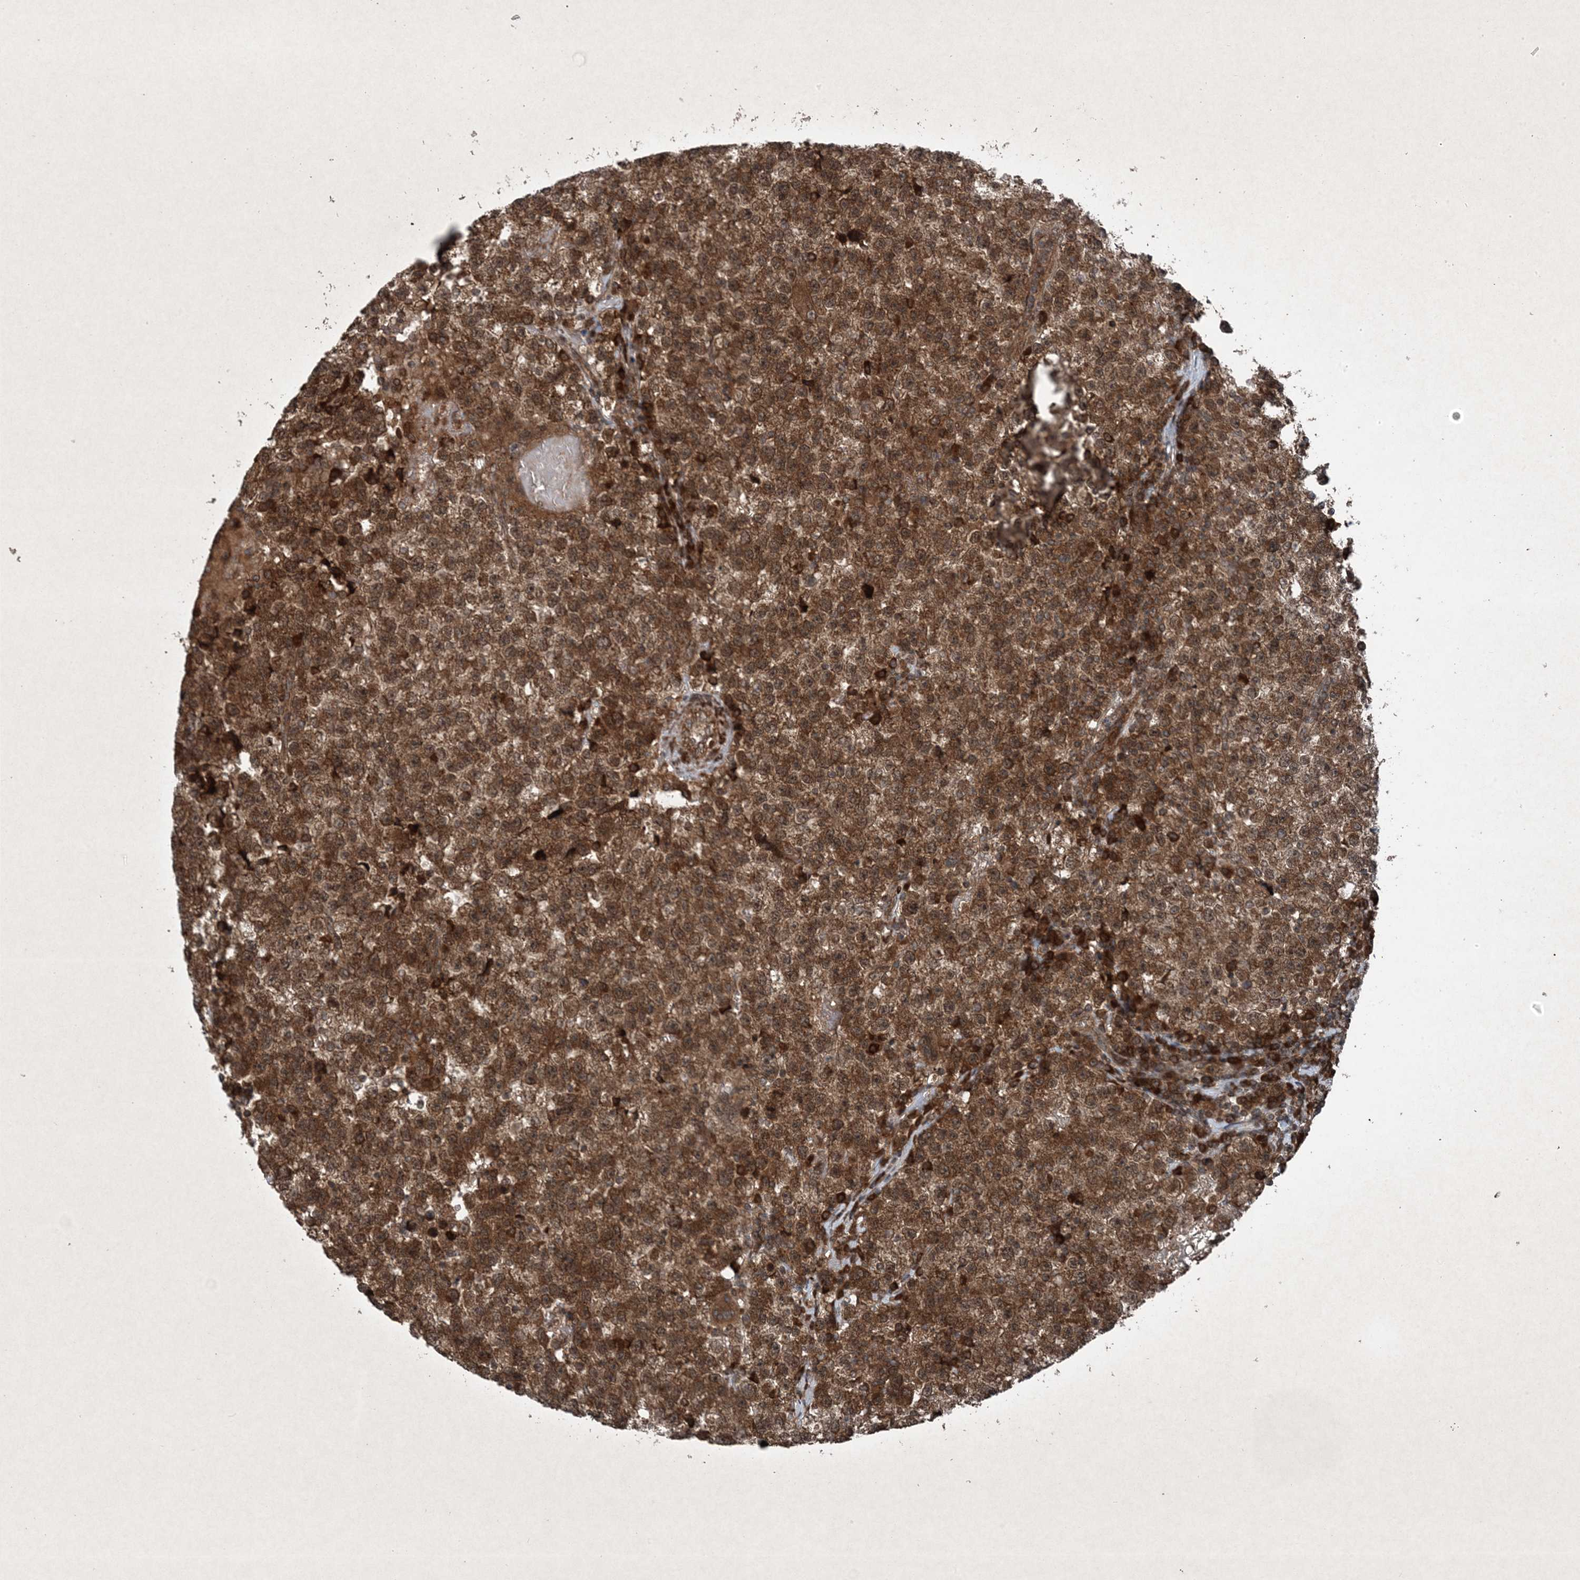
{"staining": {"intensity": "strong", "quantity": ">75%", "location": "cytoplasmic/membranous"}, "tissue": "testis cancer", "cell_type": "Tumor cells", "image_type": "cancer", "snomed": [{"axis": "morphology", "description": "Seminoma, NOS"}, {"axis": "topography", "description": "Testis"}], "caption": "Immunohistochemistry (IHC) (DAB (3,3'-diaminobenzidine)) staining of human seminoma (testis) demonstrates strong cytoplasmic/membranous protein expression in about >75% of tumor cells.", "gene": "GNG5", "patient": {"sex": "male", "age": 22}}